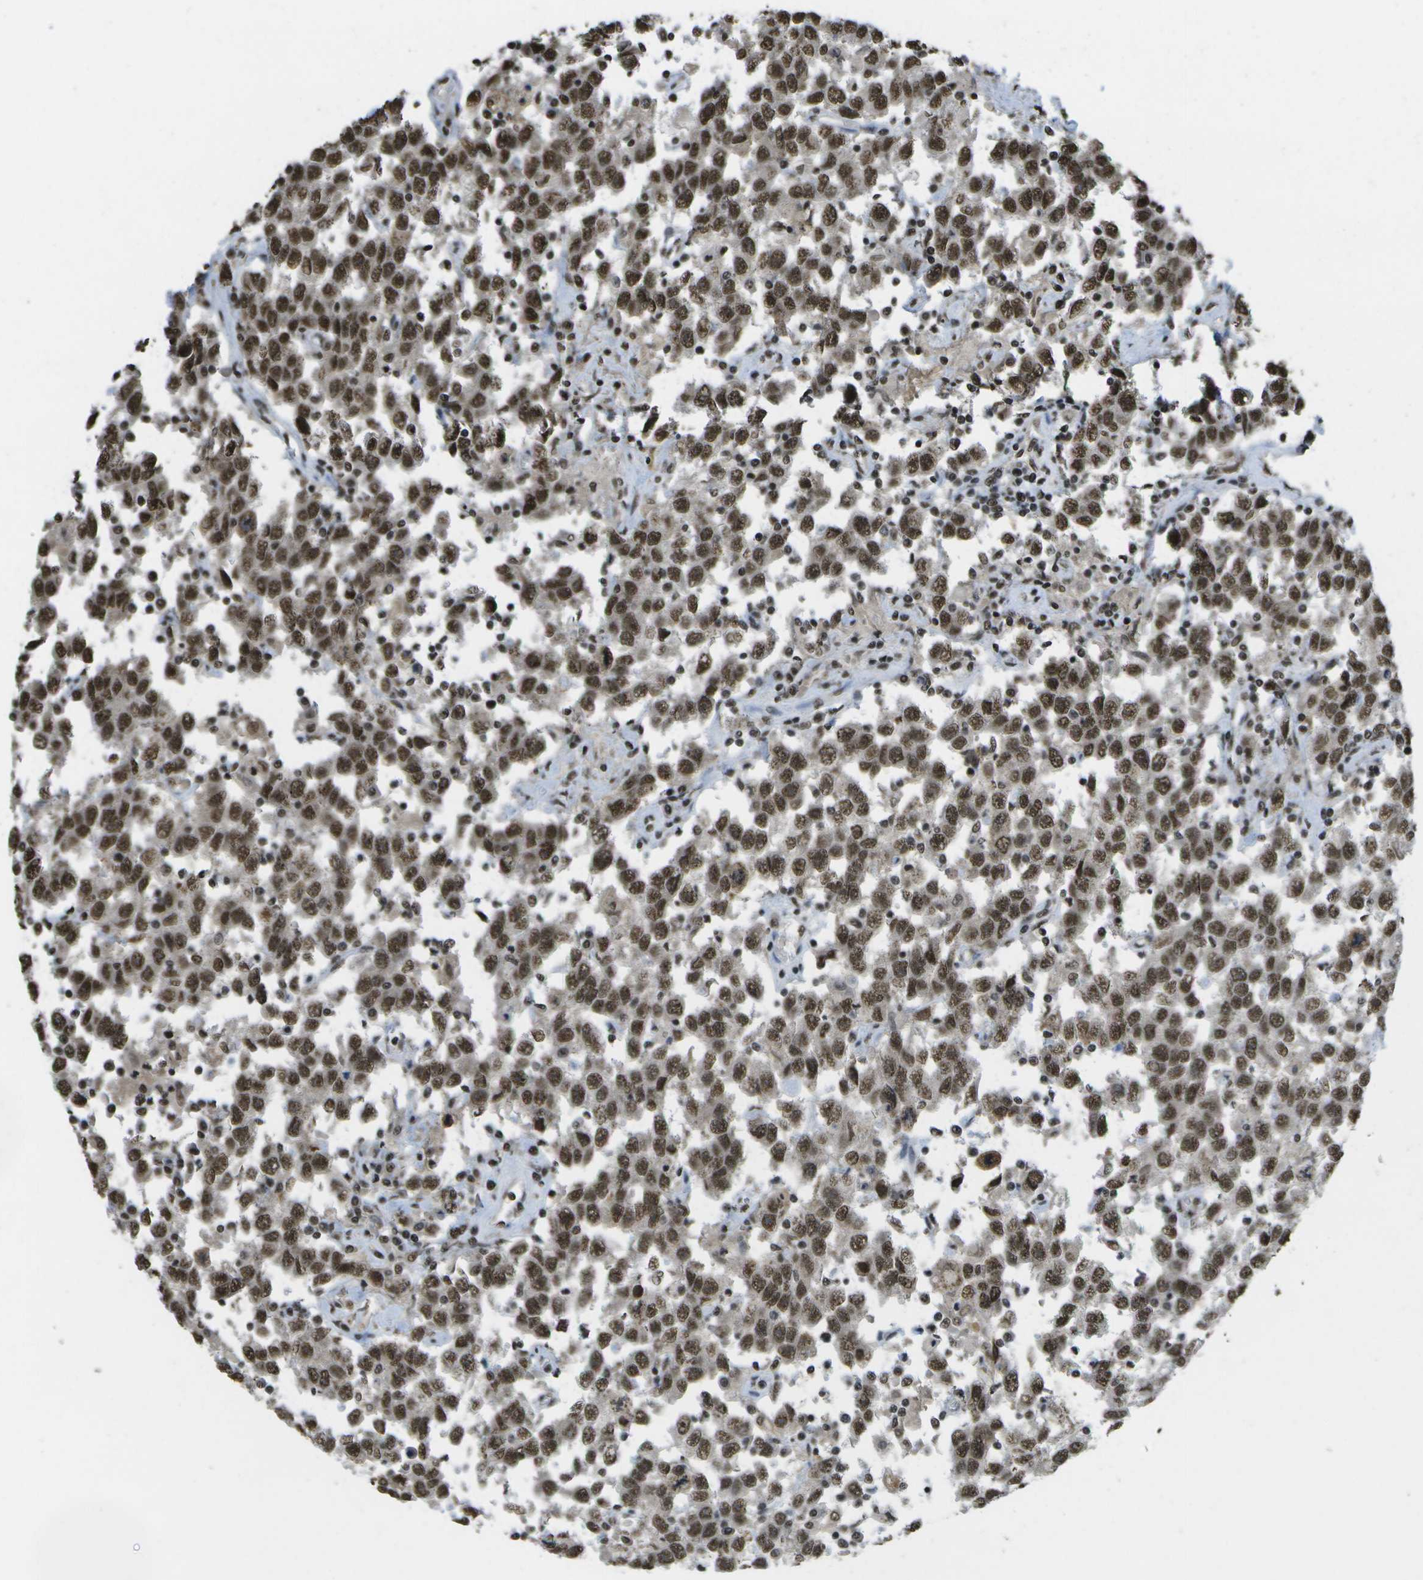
{"staining": {"intensity": "strong", "quantity": ">75%", "location": "nuclear"}, "tissue": "testis cancer", "cell_type": "Tumor cells", "image_type": "cancer", "snomed": [{"axis": "morphology", "description": "Seminoma, NOS"}, {"axis": "topography", "description": "Testis"}], "caption": "Immunohistochemistry (IHC) of seminoma (testis) exhibits high levels of strong nuclear staining in about >75% of tumor cells. Ihc stains the protein in brown and the nuclei are stained blue.", "gene": "SPEN", "patient": {"sex": "male", "age": 41}}